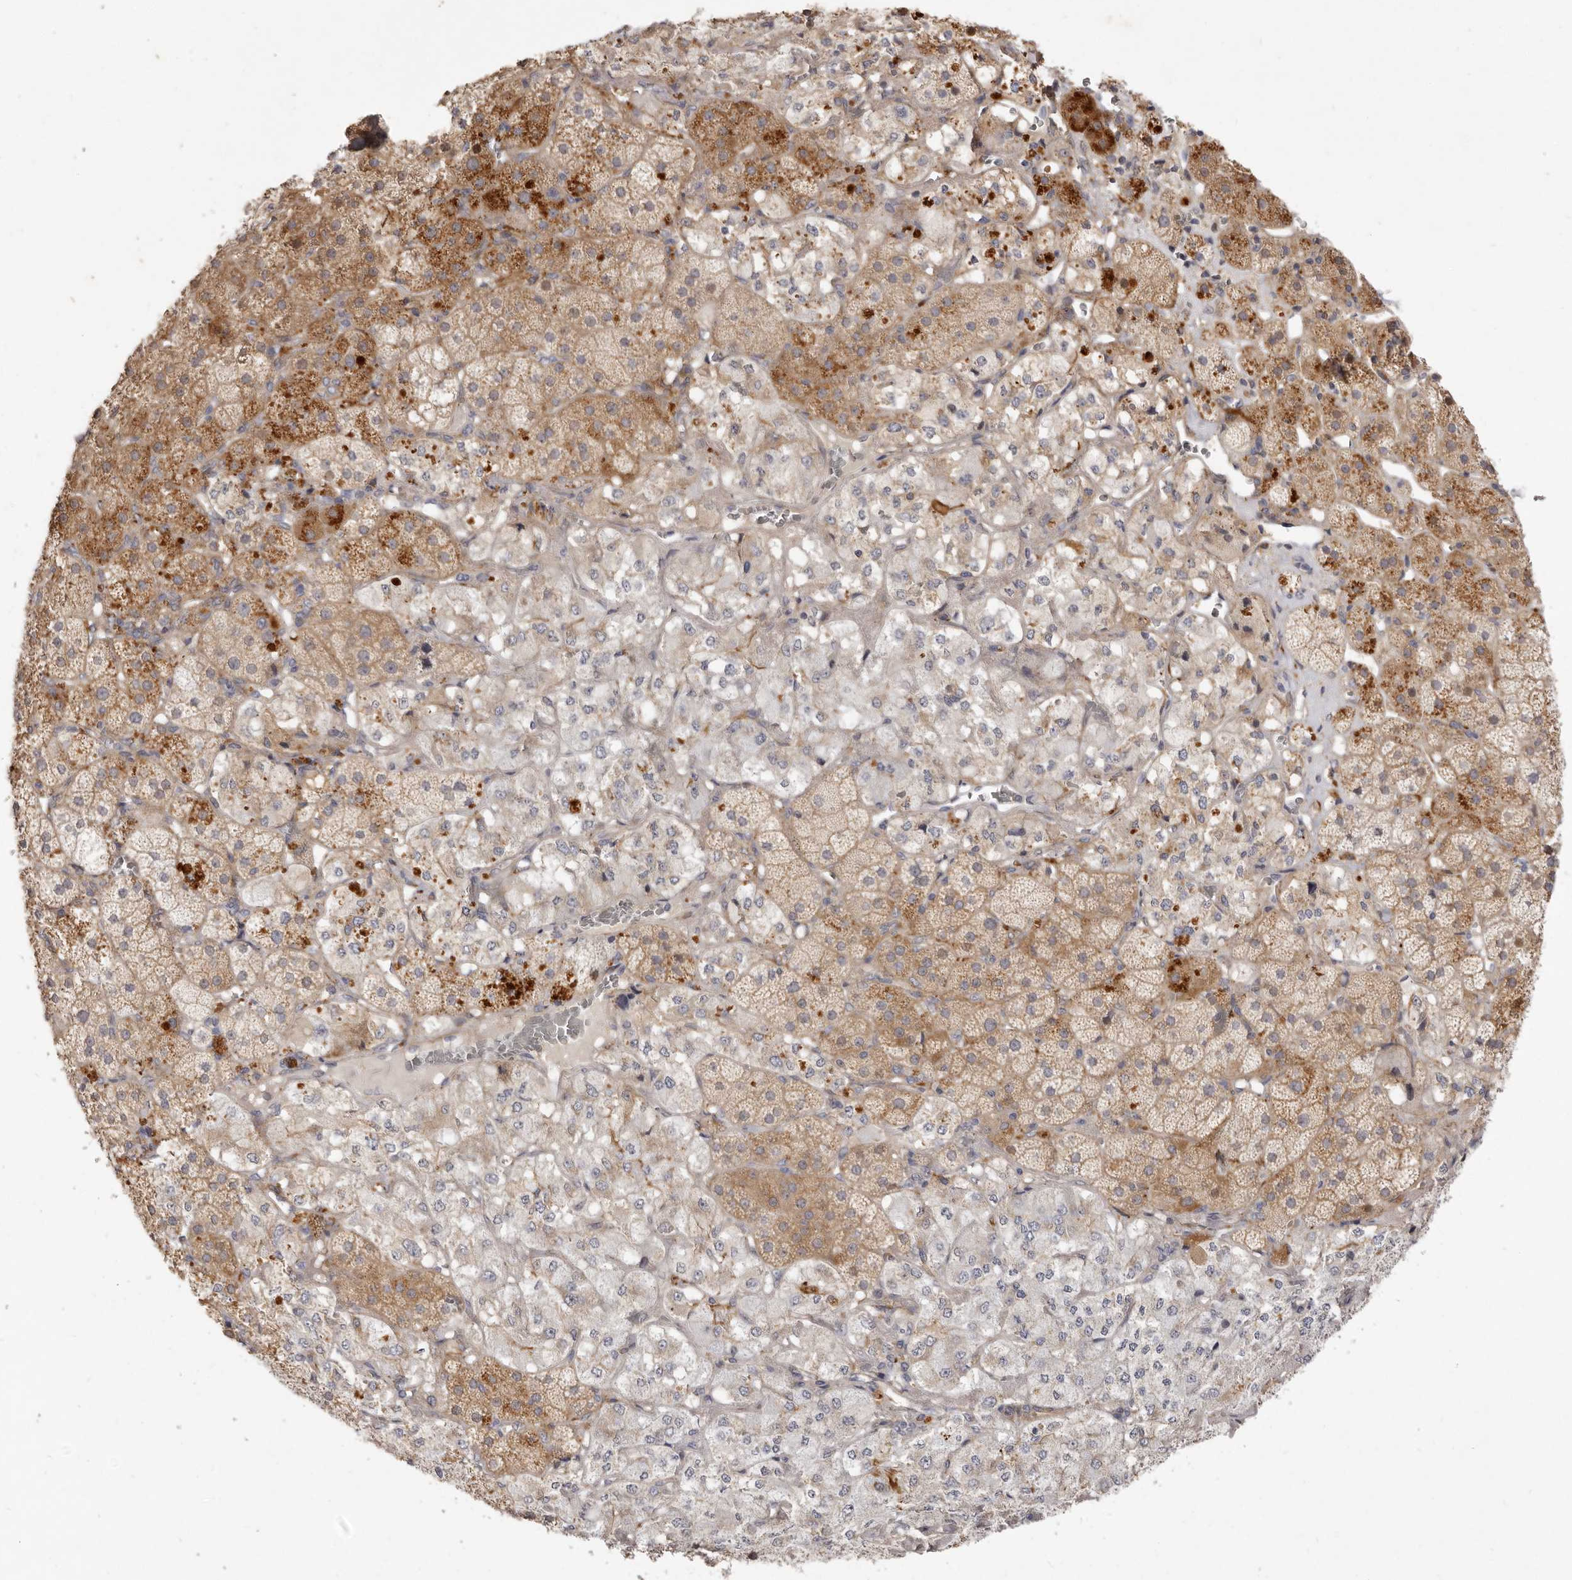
{"staining": {"intensity": "moderate", "quantity": "25%-75%", "location": "cytoplasmic/membranous"}, "tissue": "adrenal gland", "cell_type": "Glandular cells", "image_type": "normal", "snomed": [{"axis": "morphology", "description": "Normal tissue, NOS"}, {"axis": "topography", "description": "Adrenal gland"}], "caption": "This micrograph exhibits normal adrenal gland stained with immunohistochemistry (IHC) to label a protein in brown. The cytoplasmic/membranous of glandular cells show moderate positivity for the protein. Nuclei are counter-stained blue.", "gene": "ADAMTS9", "patient": {"sex": "male", "age": 57}}